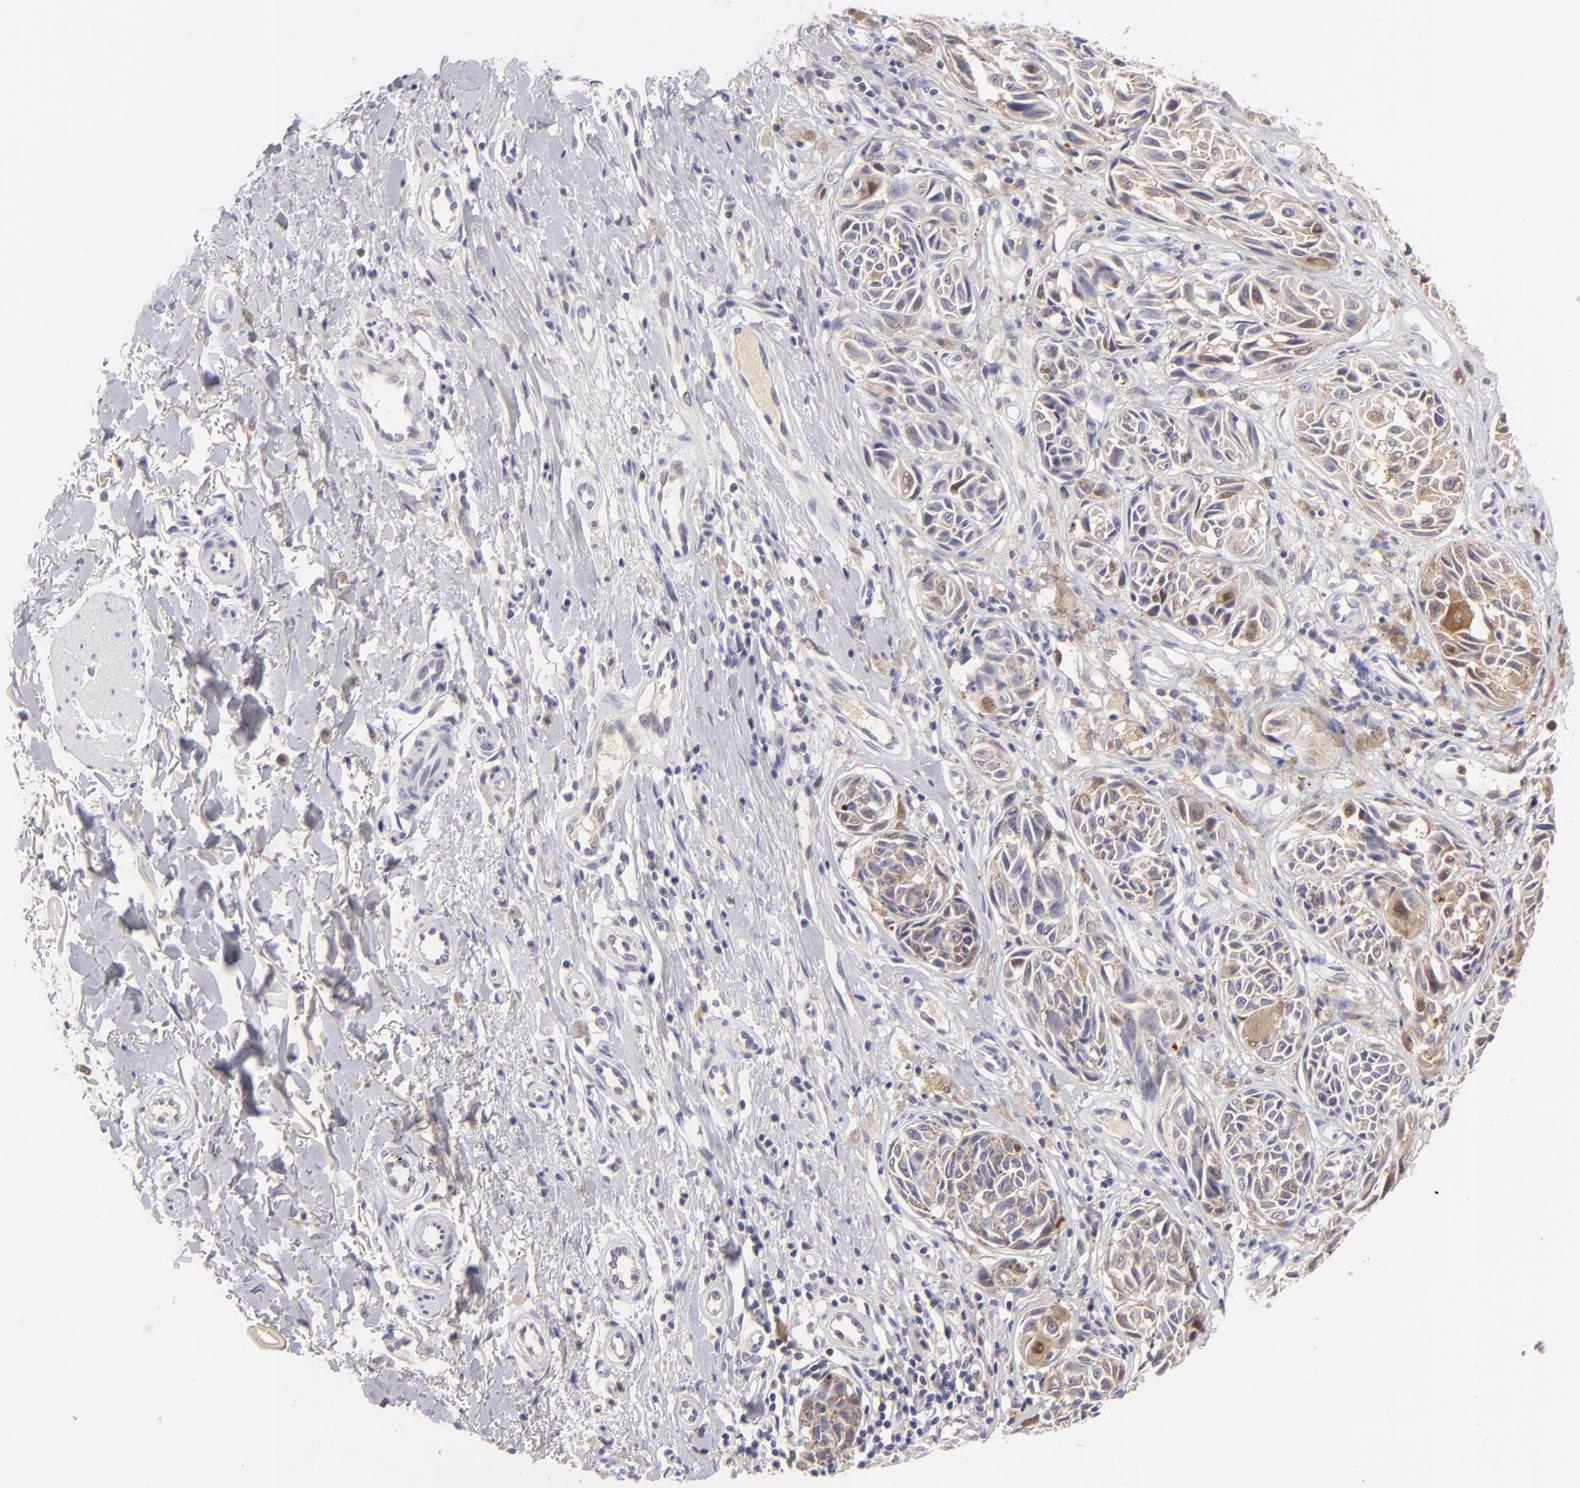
{"staining": {"intensity": "moderate", "quantity": ">75%", "location": "cytoplasmic/membranous"}, "tissue": "melanoma", "cell_type": "Tumor cells", "image_type": "cancer", "snomed": [{"axis": "morphology", "description": "Malignant melanoma, NOS"}, {"axis": "topography", "description": "Skin"}], "caption": "Human melanoma stained with a protein marker demonstrates moderate staining in tumor cells.", "gene": "MMP10", "patient": {"sex": "male", "age": 67}}